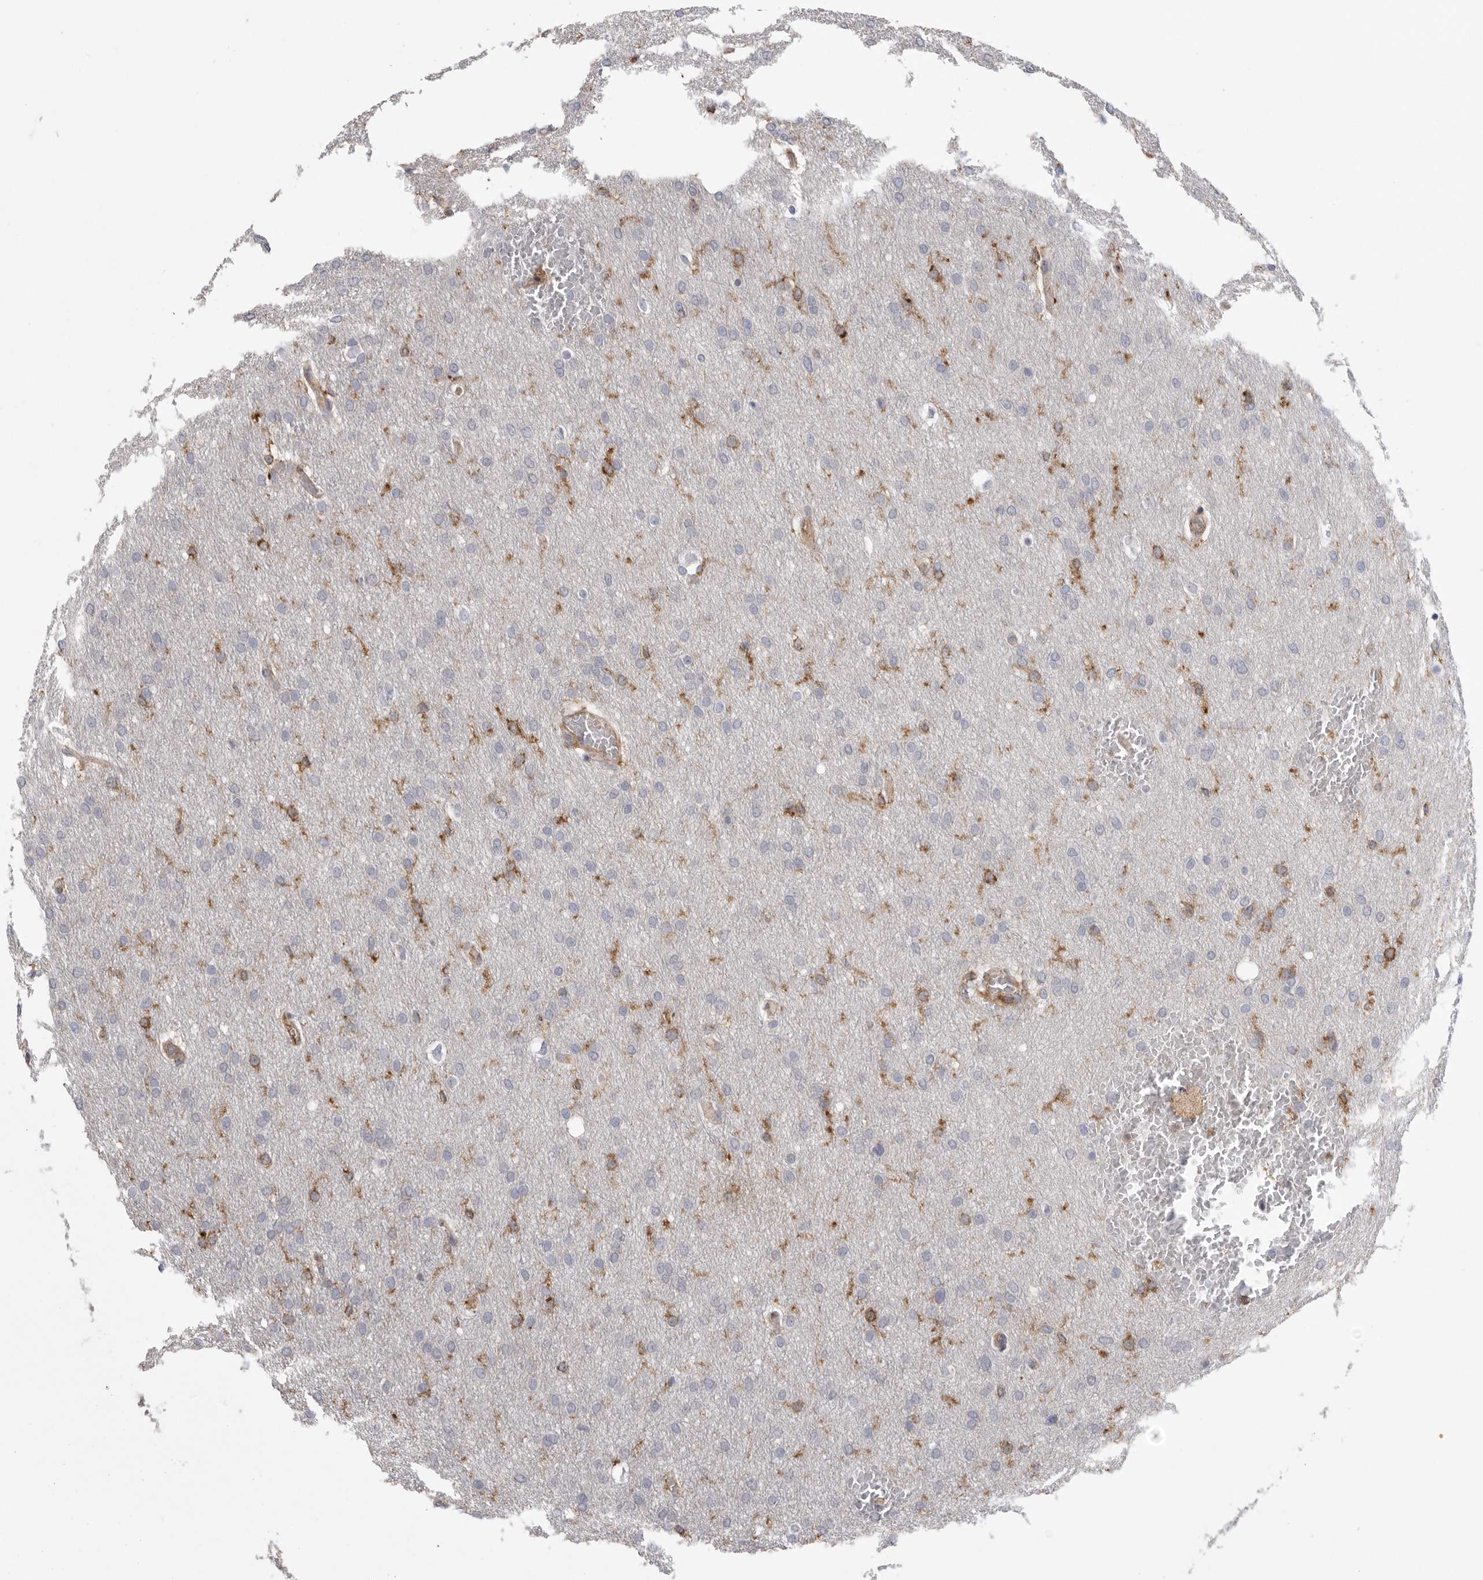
{"staining": {"intensity": "negative", "quantity": "none", "location": "none"}, "tissue": "glioma", "cell_type": "Tumor cells", "image_type": "cancer", "snomed": [{"axis": "morphology", "description": "Glioma, malignant, Low grade"}, {"axis": "topography", "description": "Brain"}], "caption": "DAB immunohistochemical staining of malignant glioma (low-grade) shows no significant positivity in tumor cells. The staining was performed using DAB (3,3'-diaminobenzidine) to visualize the protein expression in brown, while the nuclei were stained in blue with hematoxylin (Magnification: 20x).", "gene": "SIGLEC10", "patient": {"sex": "female", "age": 37}}